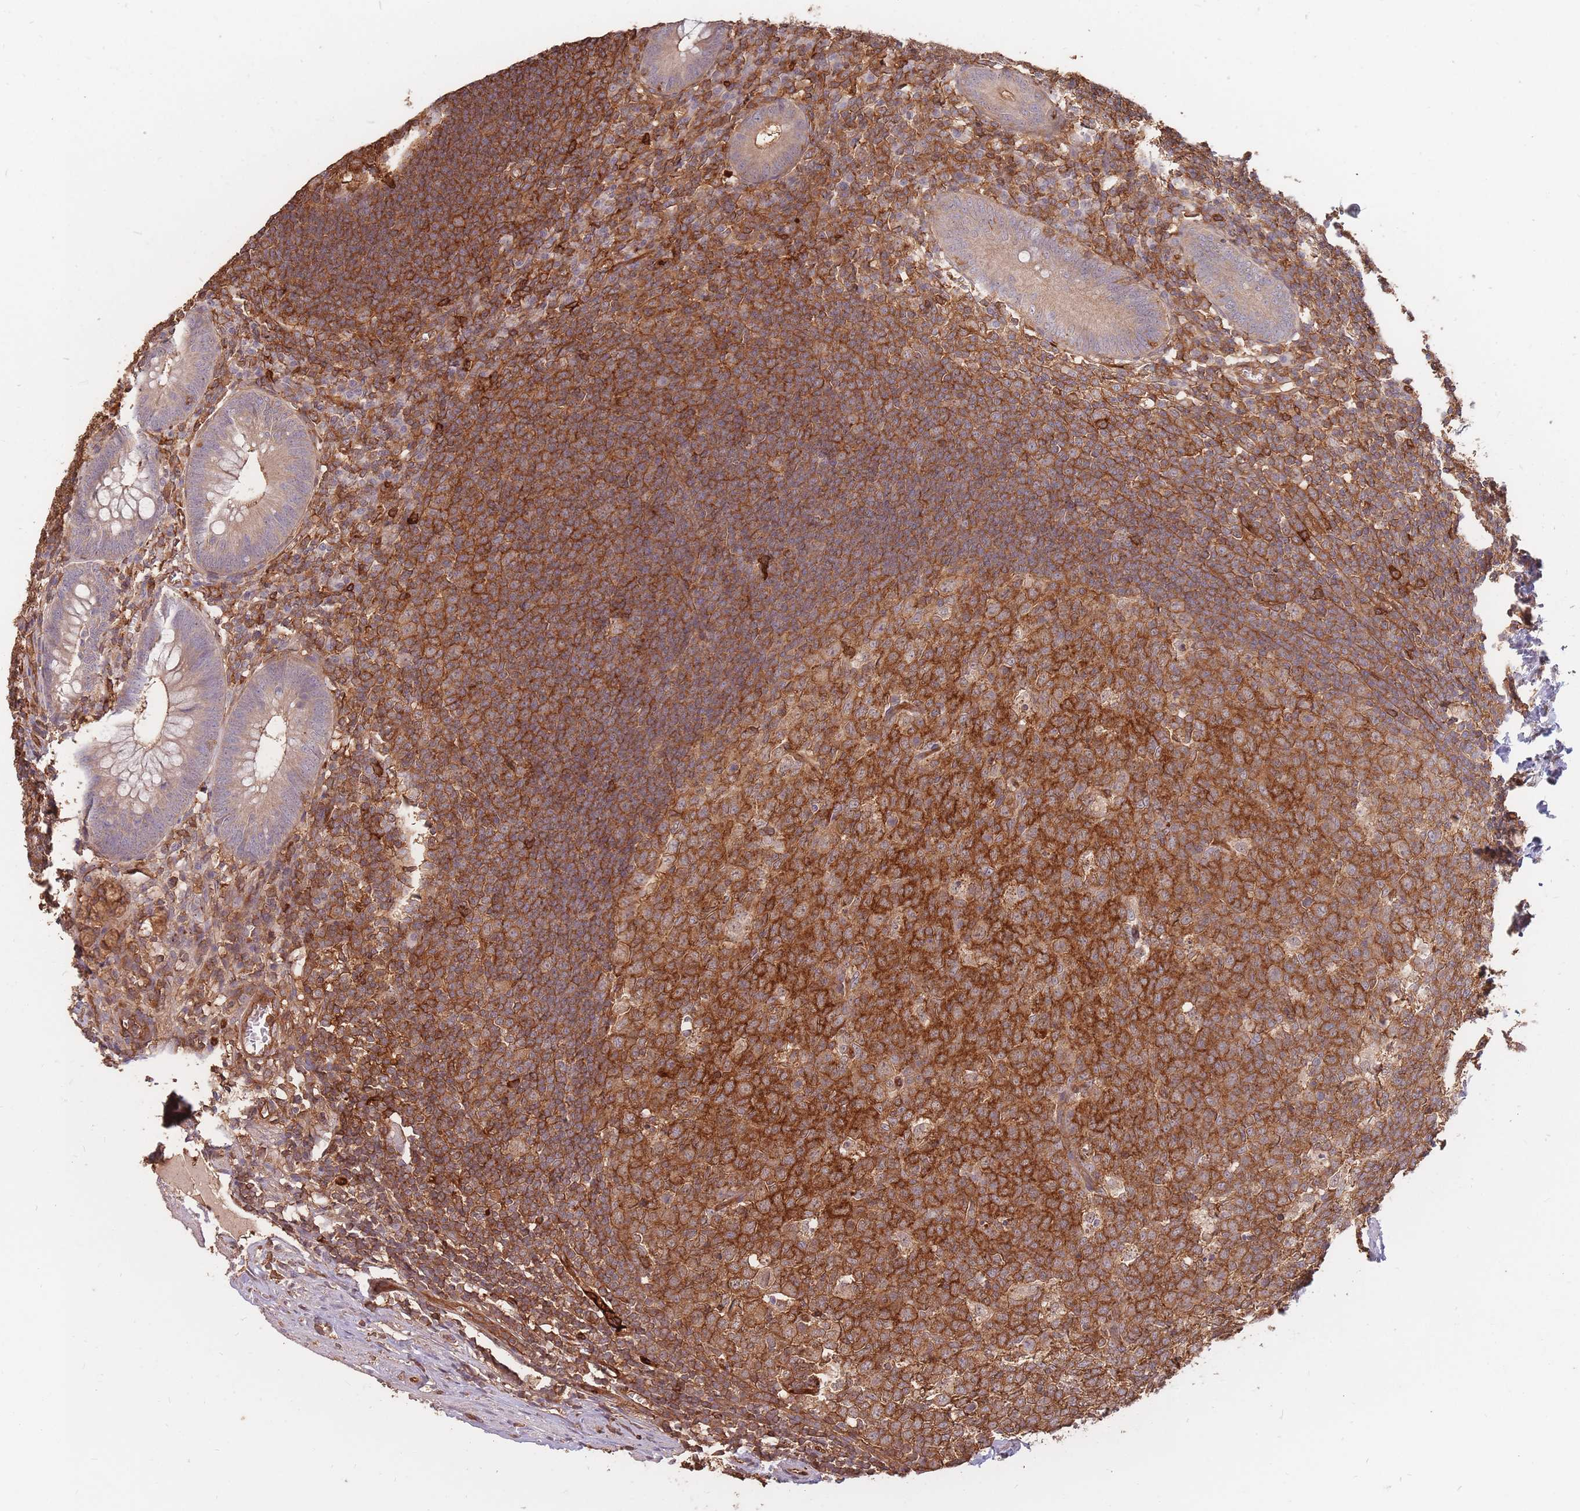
{"staining": {"intensity": "weak", "quantity": "<25%", "location": "cytoplasmic/membranous"}, "tissue": "appendix", "cell_type": "Glandular cells", "image_type": "normal", "snomed": [{"axis": "morphology", "description": "Normal tissue, NOS"}, {"axis": "topography", "description": "Appendix"}], "caption": "Appendix stained for a protein using immunohistochemistry exhibits no positivity glandular cells.", "gene": "PLS3", "patient": {"sex": "male", "age": 56}}